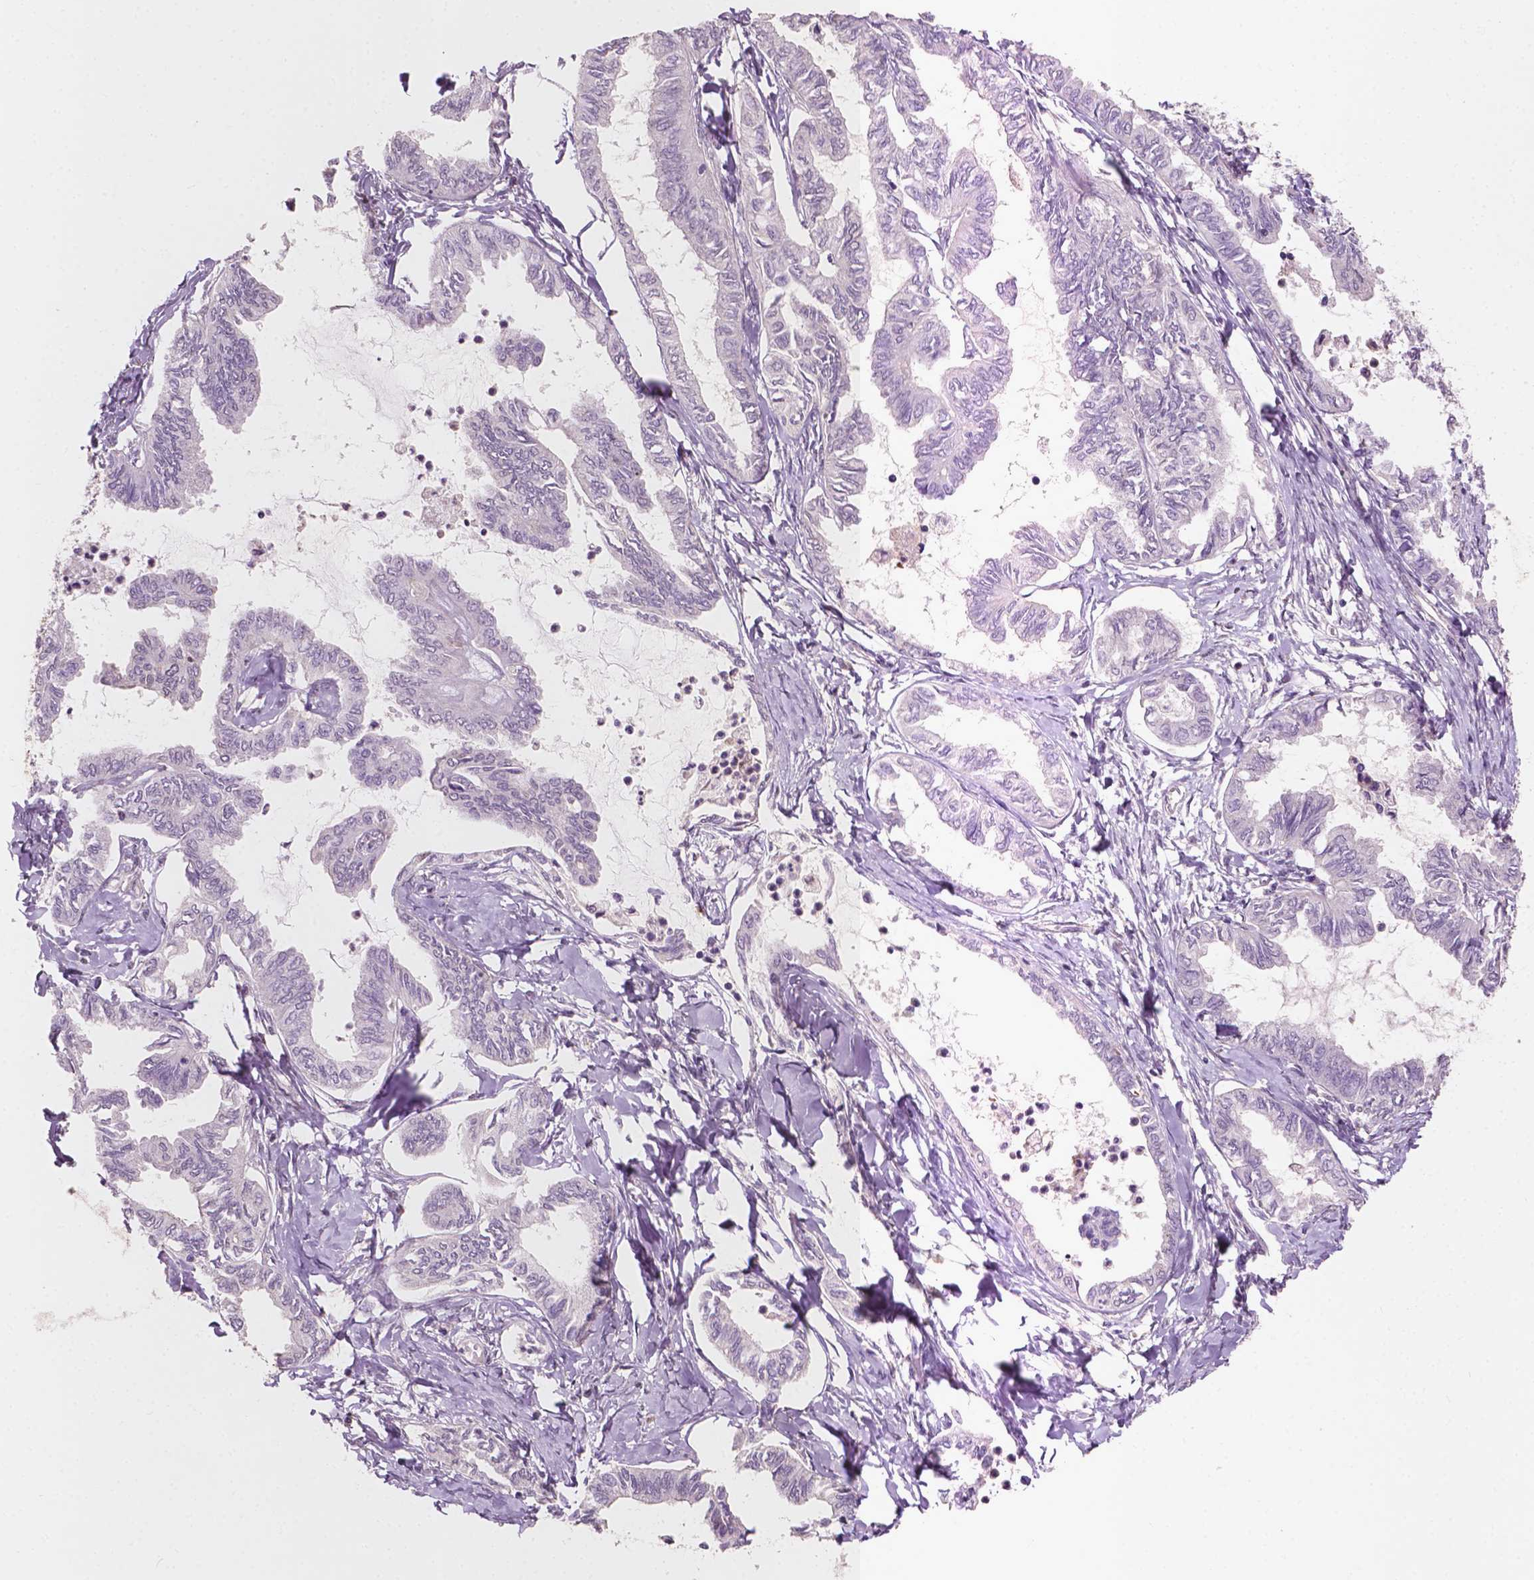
{"staining": {"intensity": "negative", "quantity": "none", "location": "none"}, "tissue": "ovarian cancer", "cell_type": "Tumor cells", "image_type": "cancer", "snomed": [{"axis": "morphology", "description": "Carcinoma, endometroid"}, {"axis": "topography", "description": "Ovary"}], "caption": "Ovarian cancer (endometroid carcinoma) was stained to show a protein in brown. There is no significant staining in tumor cells.", "gene": "EBAG9", "patient": {"sex": "female", "age": 70}}